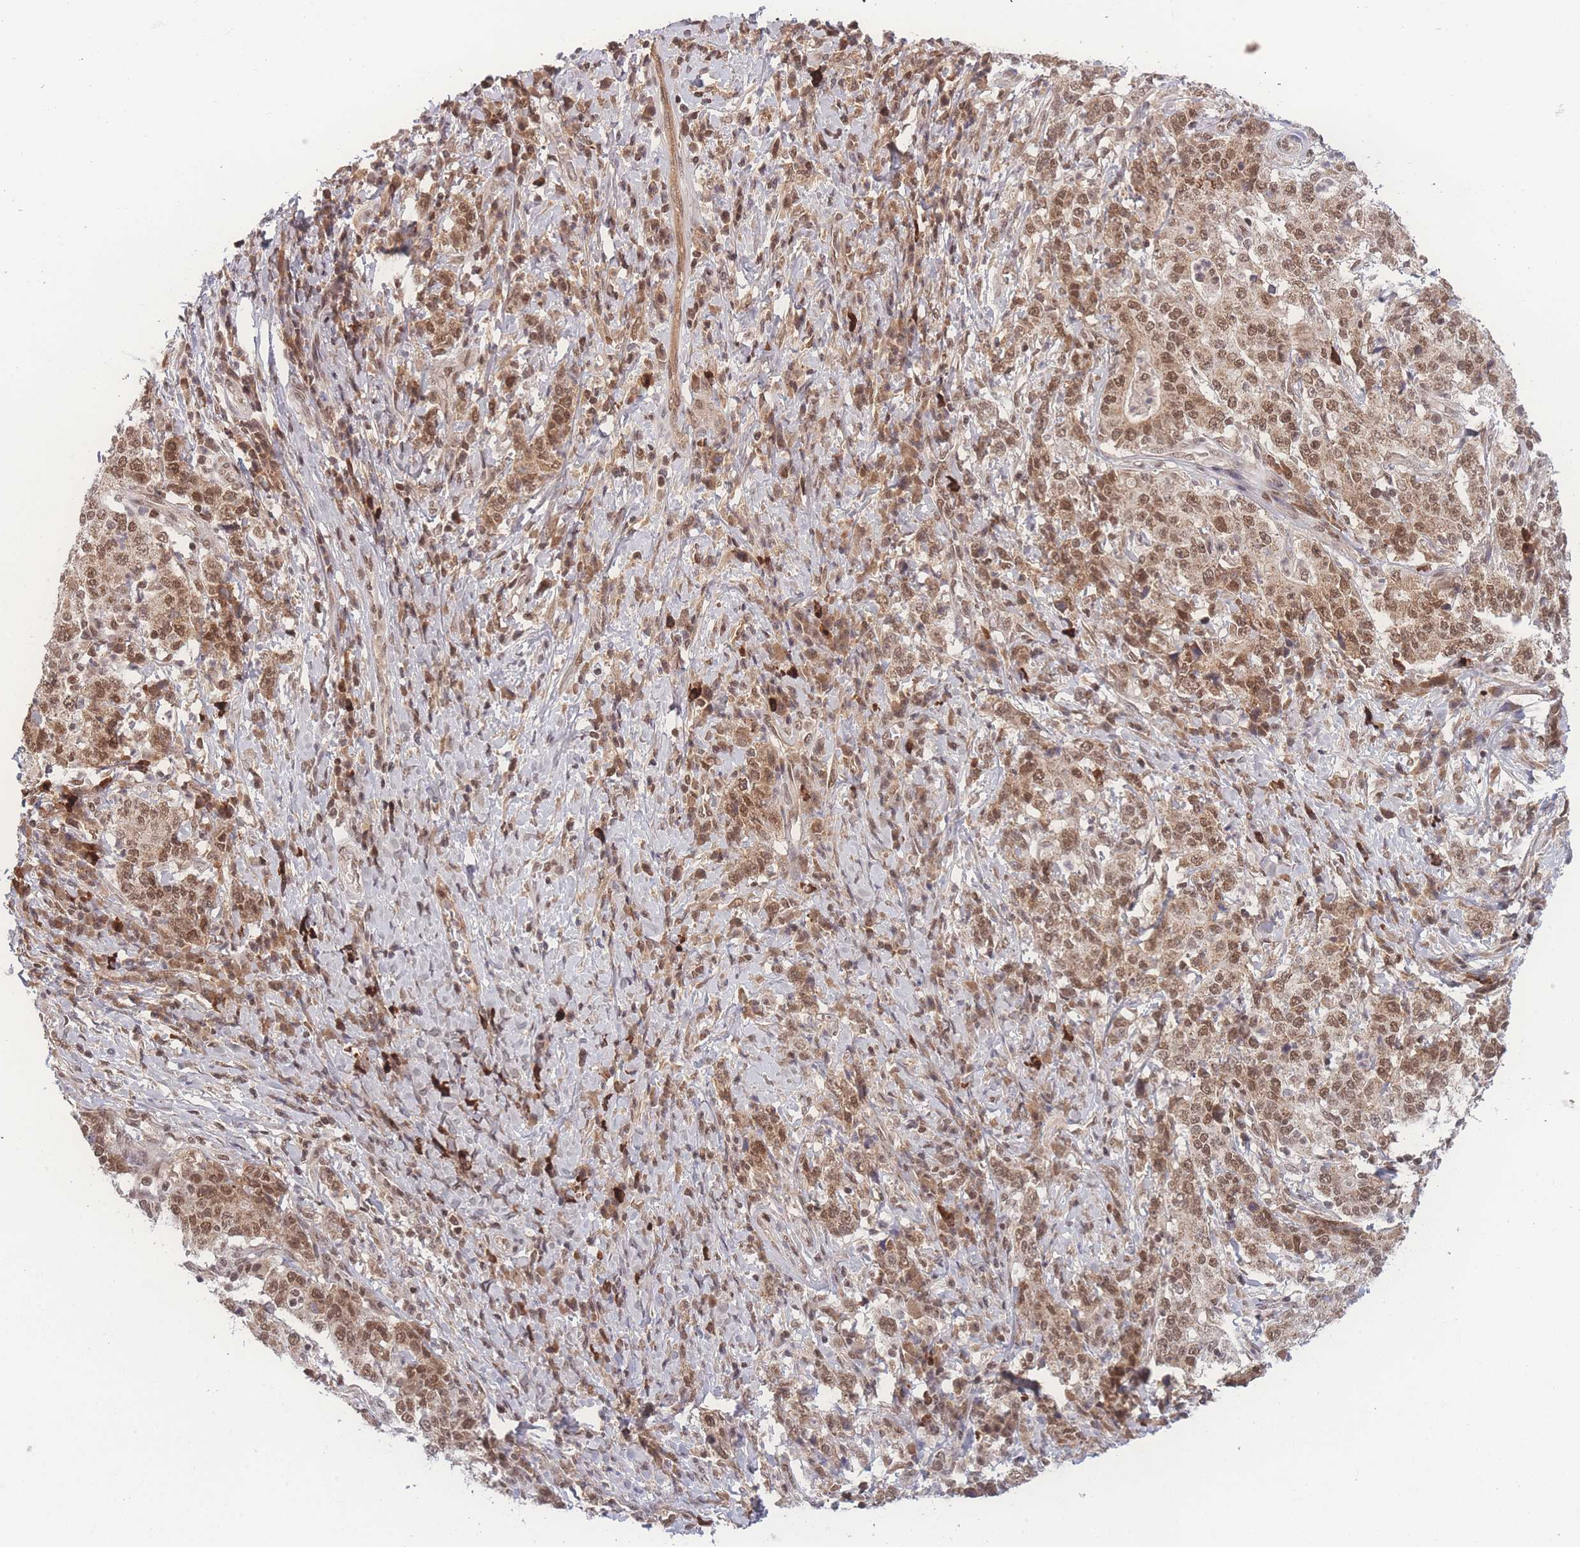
{"staining": {"intensity": "moderate", "quantity": ">75%", "location": "nuclear"}, "tissue": "stomach cancer", "cell_type": "Tumor cells", "image_type": "cancer", "snomed": [{"axis": "morphology", "description": "Normal tissue, NOS"}, {"axis": "morphology", "description": "Adenocarcinoma, NOS"}, {"axis": "topography", "description": "Stomach, upper"}, {"axis": "topography", "description": "Stomach"}], "caption": "Human stomach cancer stained with a brown dye reveals moderate nuclear positive expression in approximately >75% of tumor cells.", "gene": "RAVER1", "patient": {"sex": "male", "age": 59}}